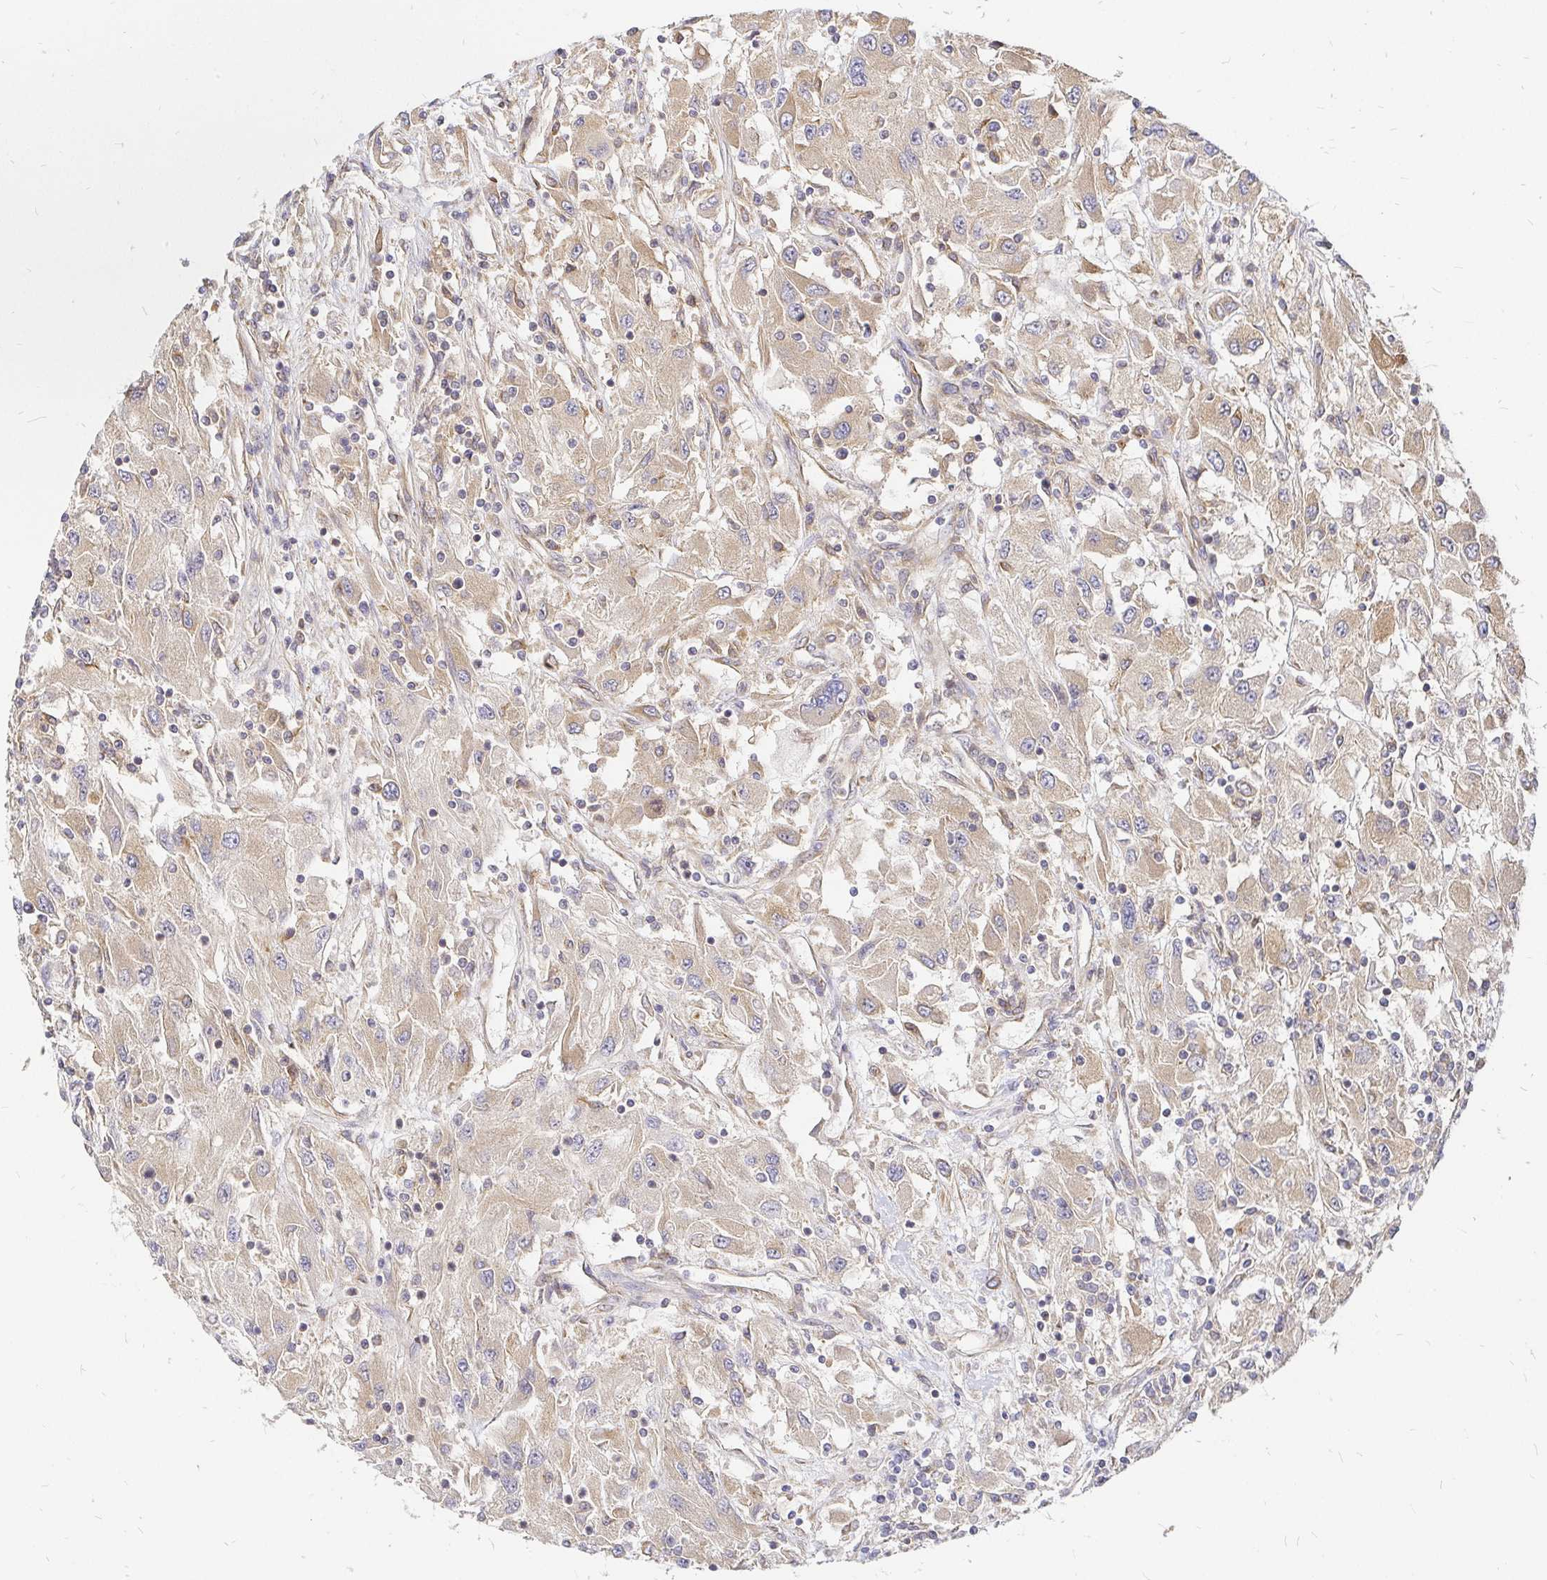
{"staining": {"intensity": "weak", "quantity": "<25%", "location": "cytoplasmic/membranous"}, "tissue": "renal cancer", "cell_type": "Tumor cells", "image_type": "cancer", "snomed": [{"axis": "morphology", "description": "Adenocarcinoma, NOS"}, {"axis": "topography", "description": "Kidney"}], "caption": "The histopathology image displays no staining of tumor cells in renal adenocarcinoma. (DAB immunohistochemistry (IHC) with hematoxylin counter stain).", "gene": "KIF5B", "patient": {"sex": "female", "age": 67}}